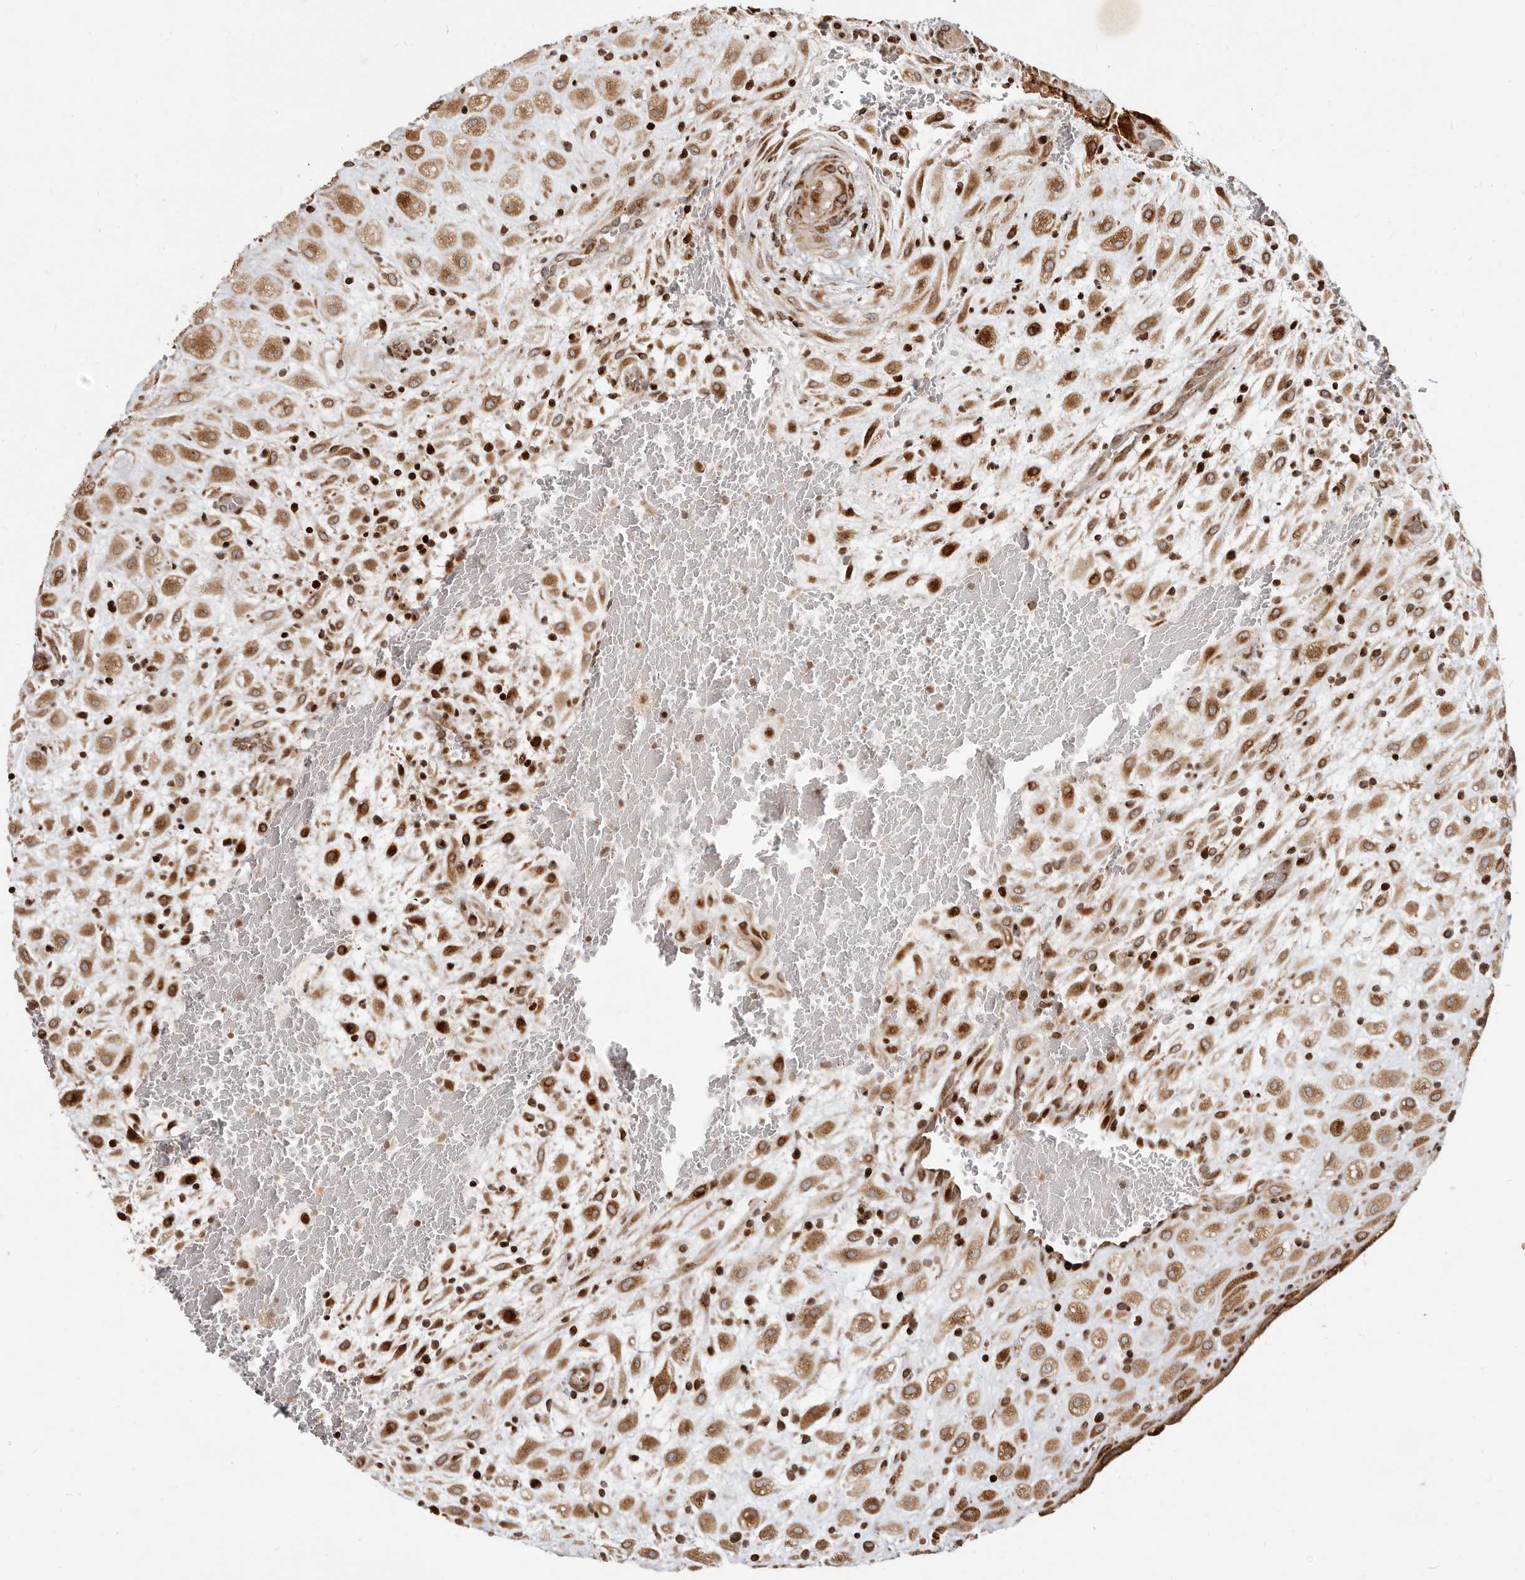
{"staining": {"intensity": "strong", "quantity": ">75%", "location": "cytoplasmic/membranous"}, "tissue": "placenta", "cell_type": "Decidual cells", "image_type": "normal", "snomed": [{"axis": "morphology", "description": "Normal tissue, NOS"}, {"axis": "topography", "description": "Placenta"}], "caption": "Immunohistochemistry (IHC) photomicrograph of unremarkable placenta stained for a protein (brown), which shows high levels of strong cytoplasmic/membranous staining in about >75% of decidual cells.", "gene": "TRIM4", "patient": {"sex": "female", "age": 35}}